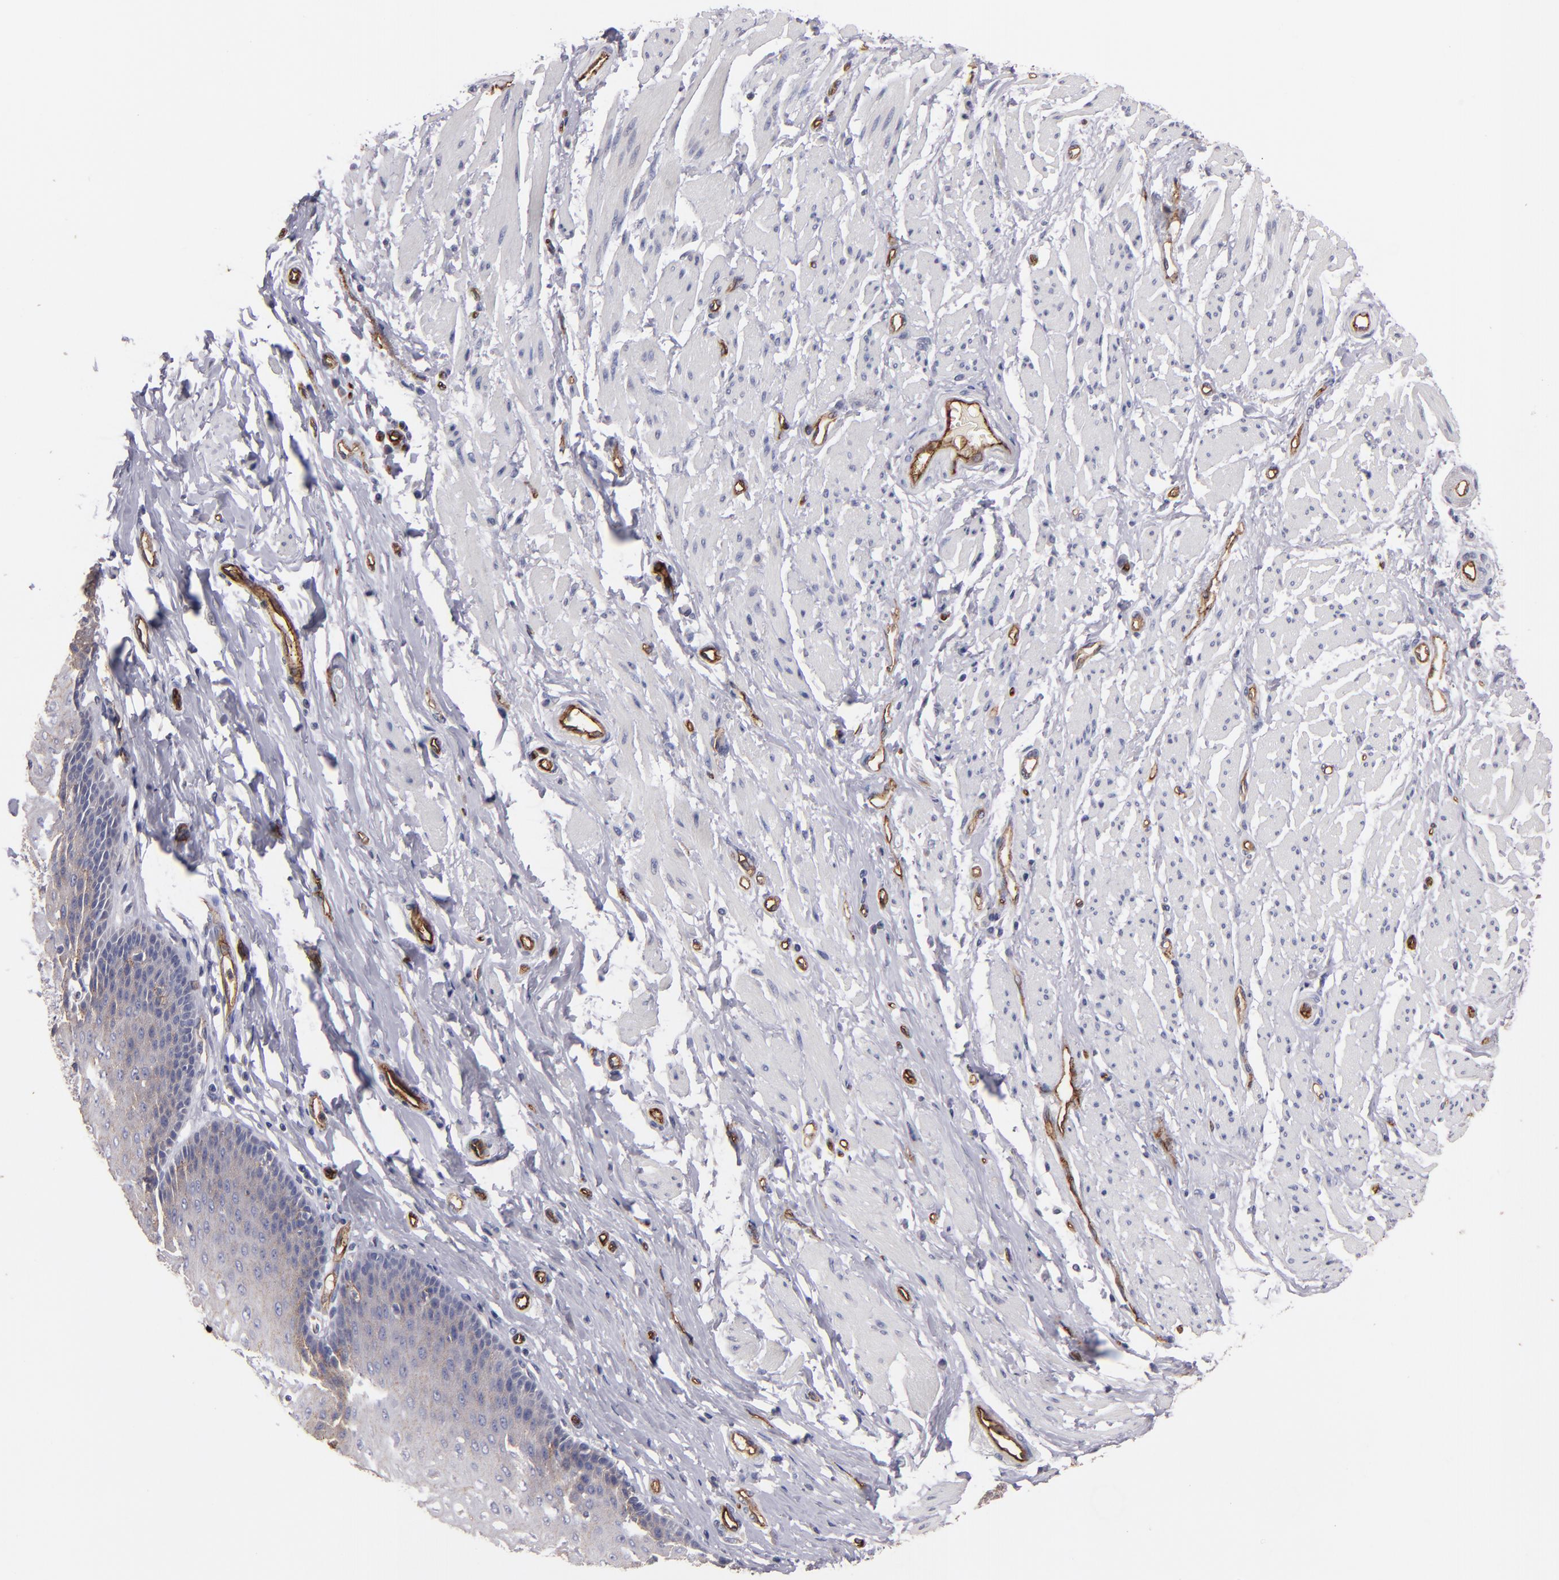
{"staining": {"intensity": "moderate", "quantity": "25%-75%", "location": "cytoplasmic/membranous"}, "tissue": "esophagus", "cell_type": "Squamous epithelial cells", "image_type": "normal", "snomed": [{"axis": "morphology", "description": "Normal tissue, NOS"}, {"axis": "topography", "description": "Esophagus"}], "caption": "The immunohistochemical stain highlights moderate cytoplasmic/membranous staining in squamous epithelial cells of normal esophagus. (Brightfield microscopy of DAB IHC at high magnification).", "gene": "CLDN5", "patient": {"sex": "male", "age": 70}}